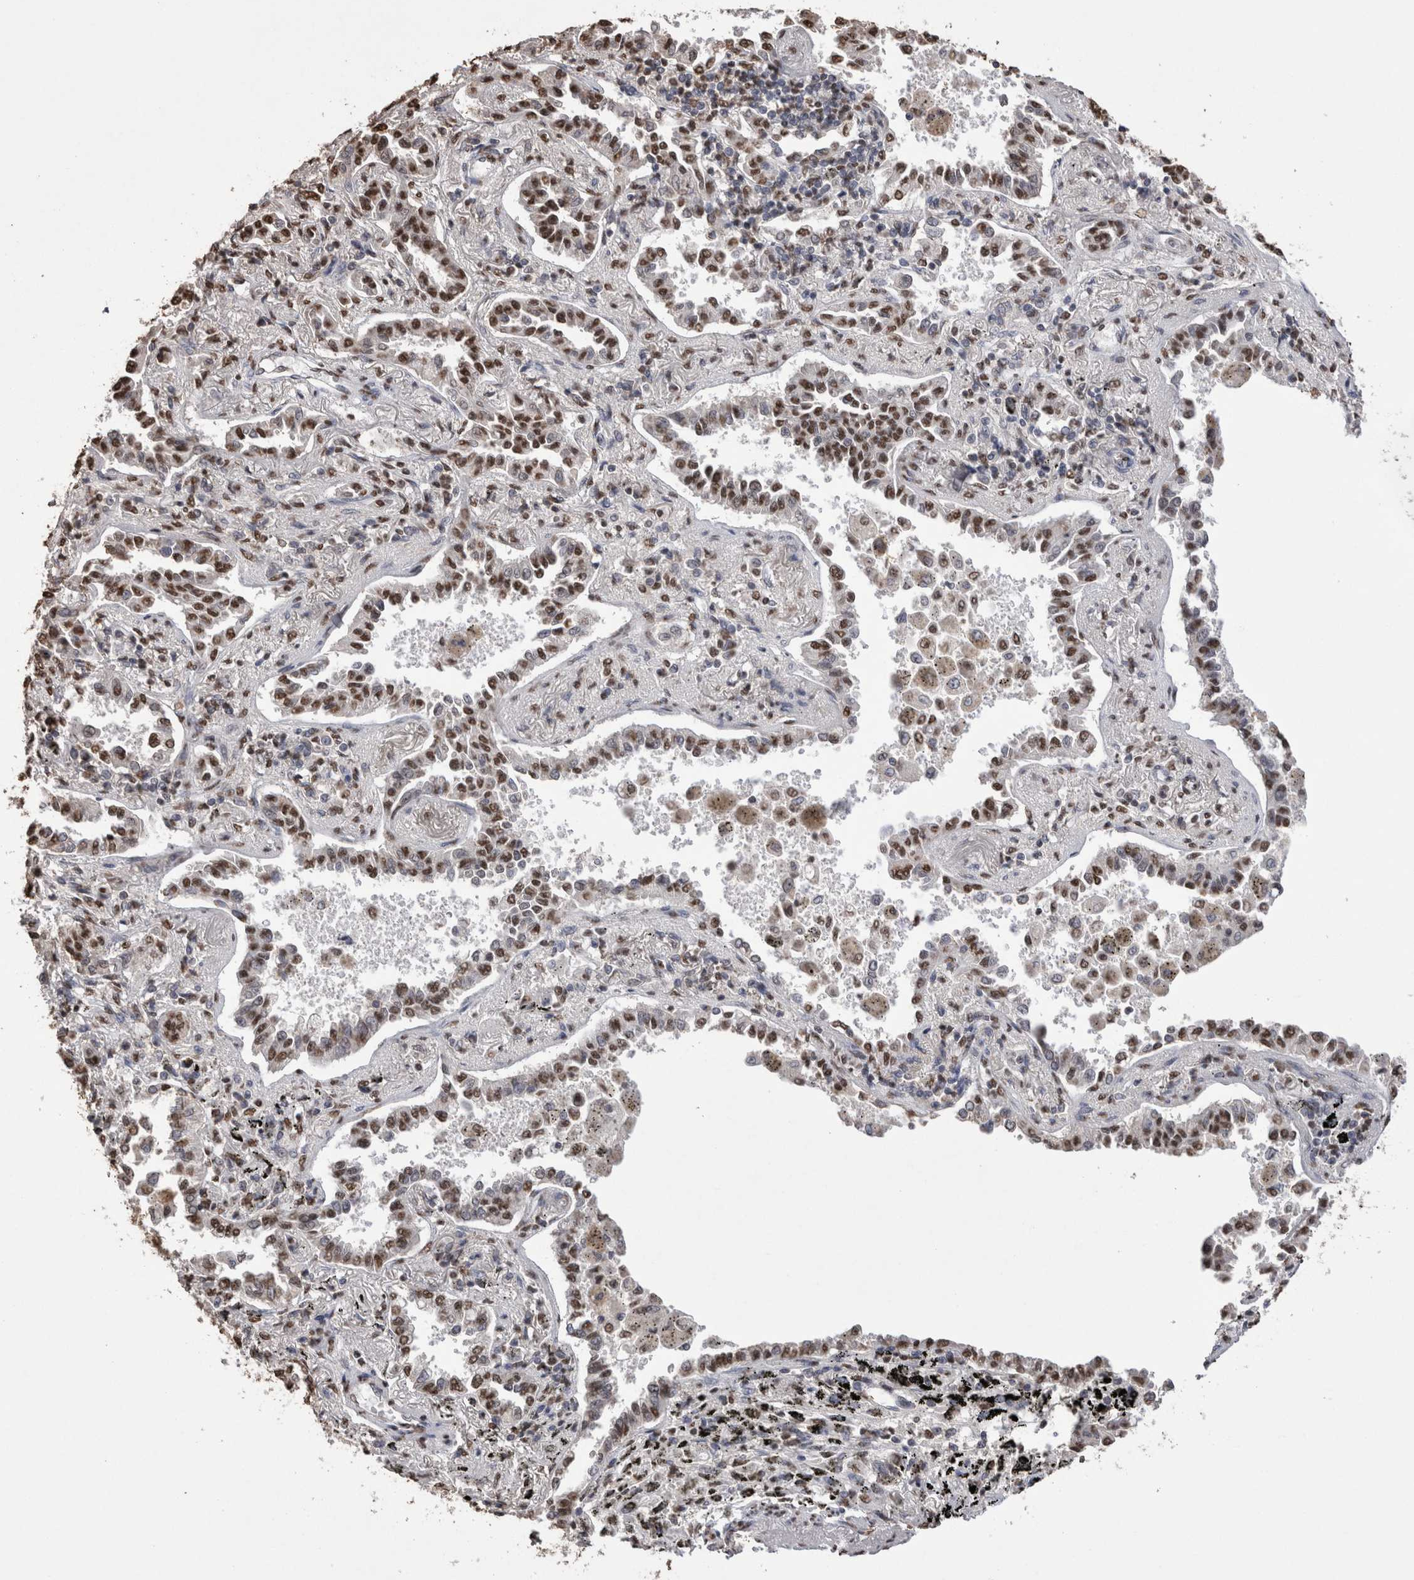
{"staining": {"intensity": "moderate", "quantity": ">75%", "location": "nuclear"}, "tissue": "lung cancer", "cell_type": "Tumor cells", "image_type": "cancer", "snomed": [{"axis": "morphology", "description": "Normal tissue, NOS"}, {"axis": "morphology", "description": "Adenocarcinoma, NOS"}, {"axis": "topography", "description": "Lung"}], "caption": "The photomicrograph exhibits staining of lung adenocarcinoma, revealing moderate nuclear protein positivity (brown color) within tumor cells.", "gene": "NTHL1", "patient": {"sex": "male", "age": 59}}